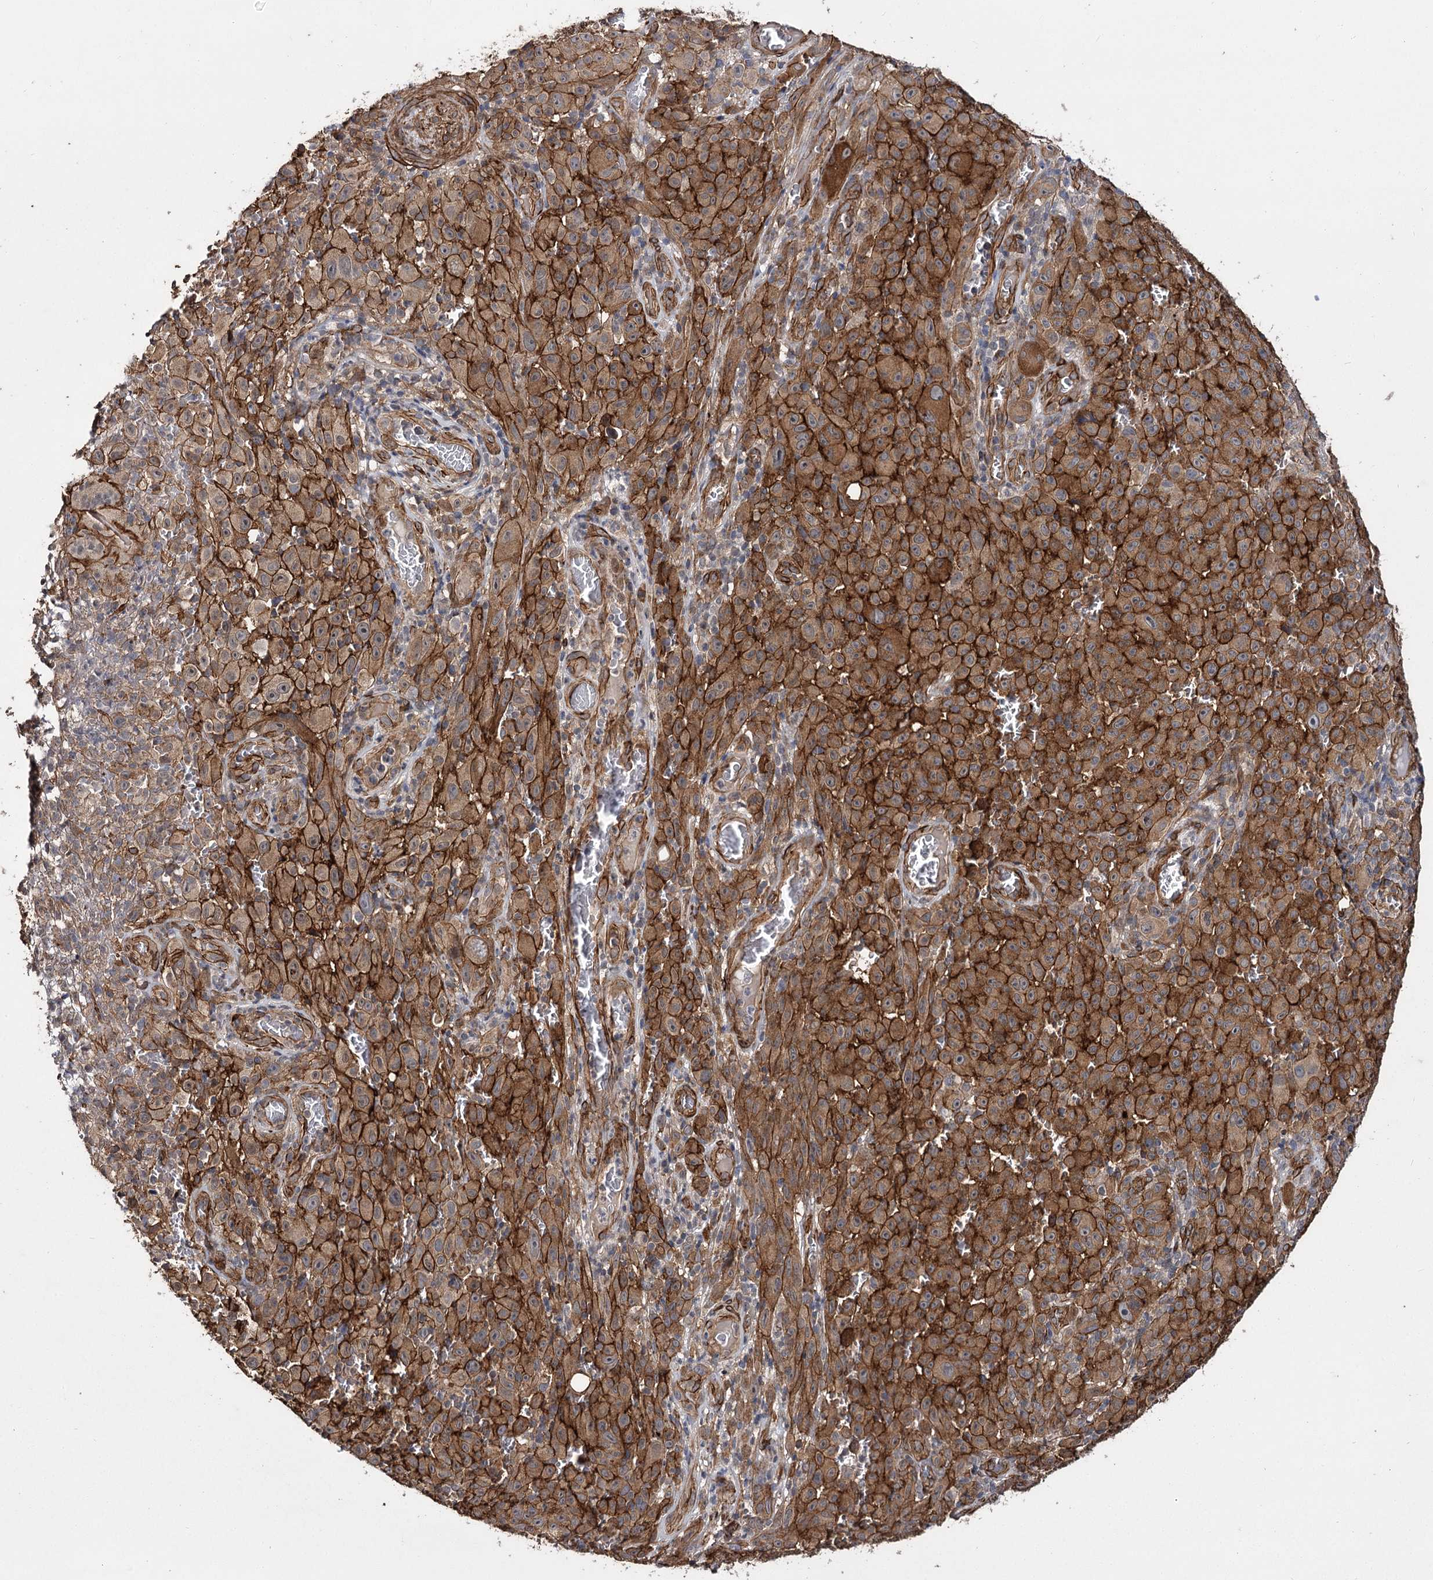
{"staining": {"intensity": "moderate", "quantity": ">75%", "location": "cytoplasmic/membranous"}, "tissue": "melanoma", "cell_type": "Tumor cells", "image_type": "cancer", "snomed": [{"axis": "morphology", "description": "Malignant melanoma, NOS"}, {"axis": "topography", "description": "Skin"}], "caption": "This micrograph reveals IHC staining of malignant melanoma, with medium moderate cytoplasmic/membranous positivity in approximately >75% of tumor cells.", "gene": "MYO1C", "patient": {"sex": "female", "age": 82}}